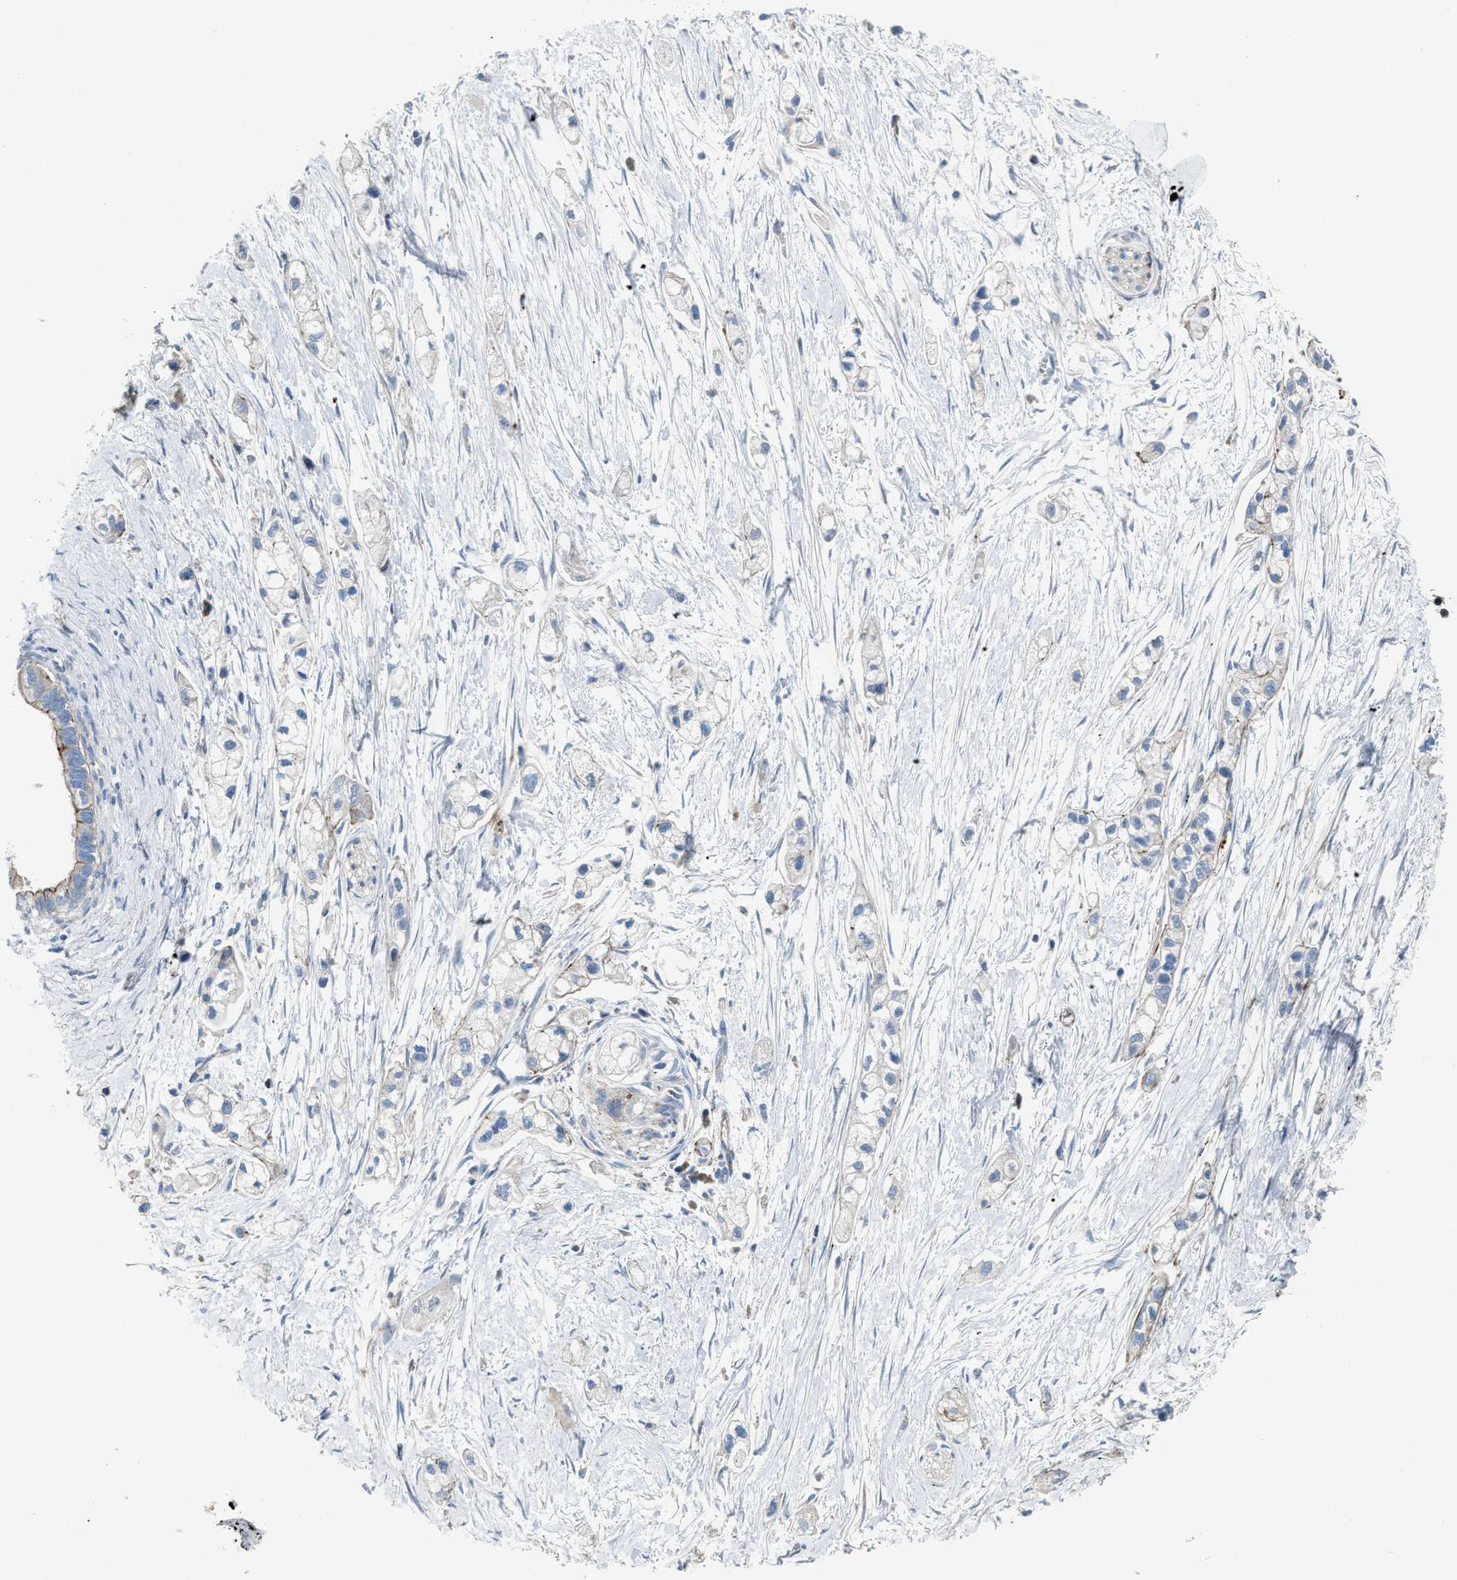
{"staining": {"intensity": "weak", "quantity": "<25%", "location": "cytoplasmic/membranous"}, "tissue": "pancreatic cancer", "cell_type": "Tumor cells", "image_type": "cancer", "snomed": [{"axis": "morphology", "description": "Adenocarcinoma, NOS"}, {"axis": "topography", "description": "Pancreas"}], "caption": "Tumor cells are negative for protein expression in human pancreatic cancer (adenocarcinoma).", "gene": "AGPAT2", "patient": {"sex": "male", "age": 74}}